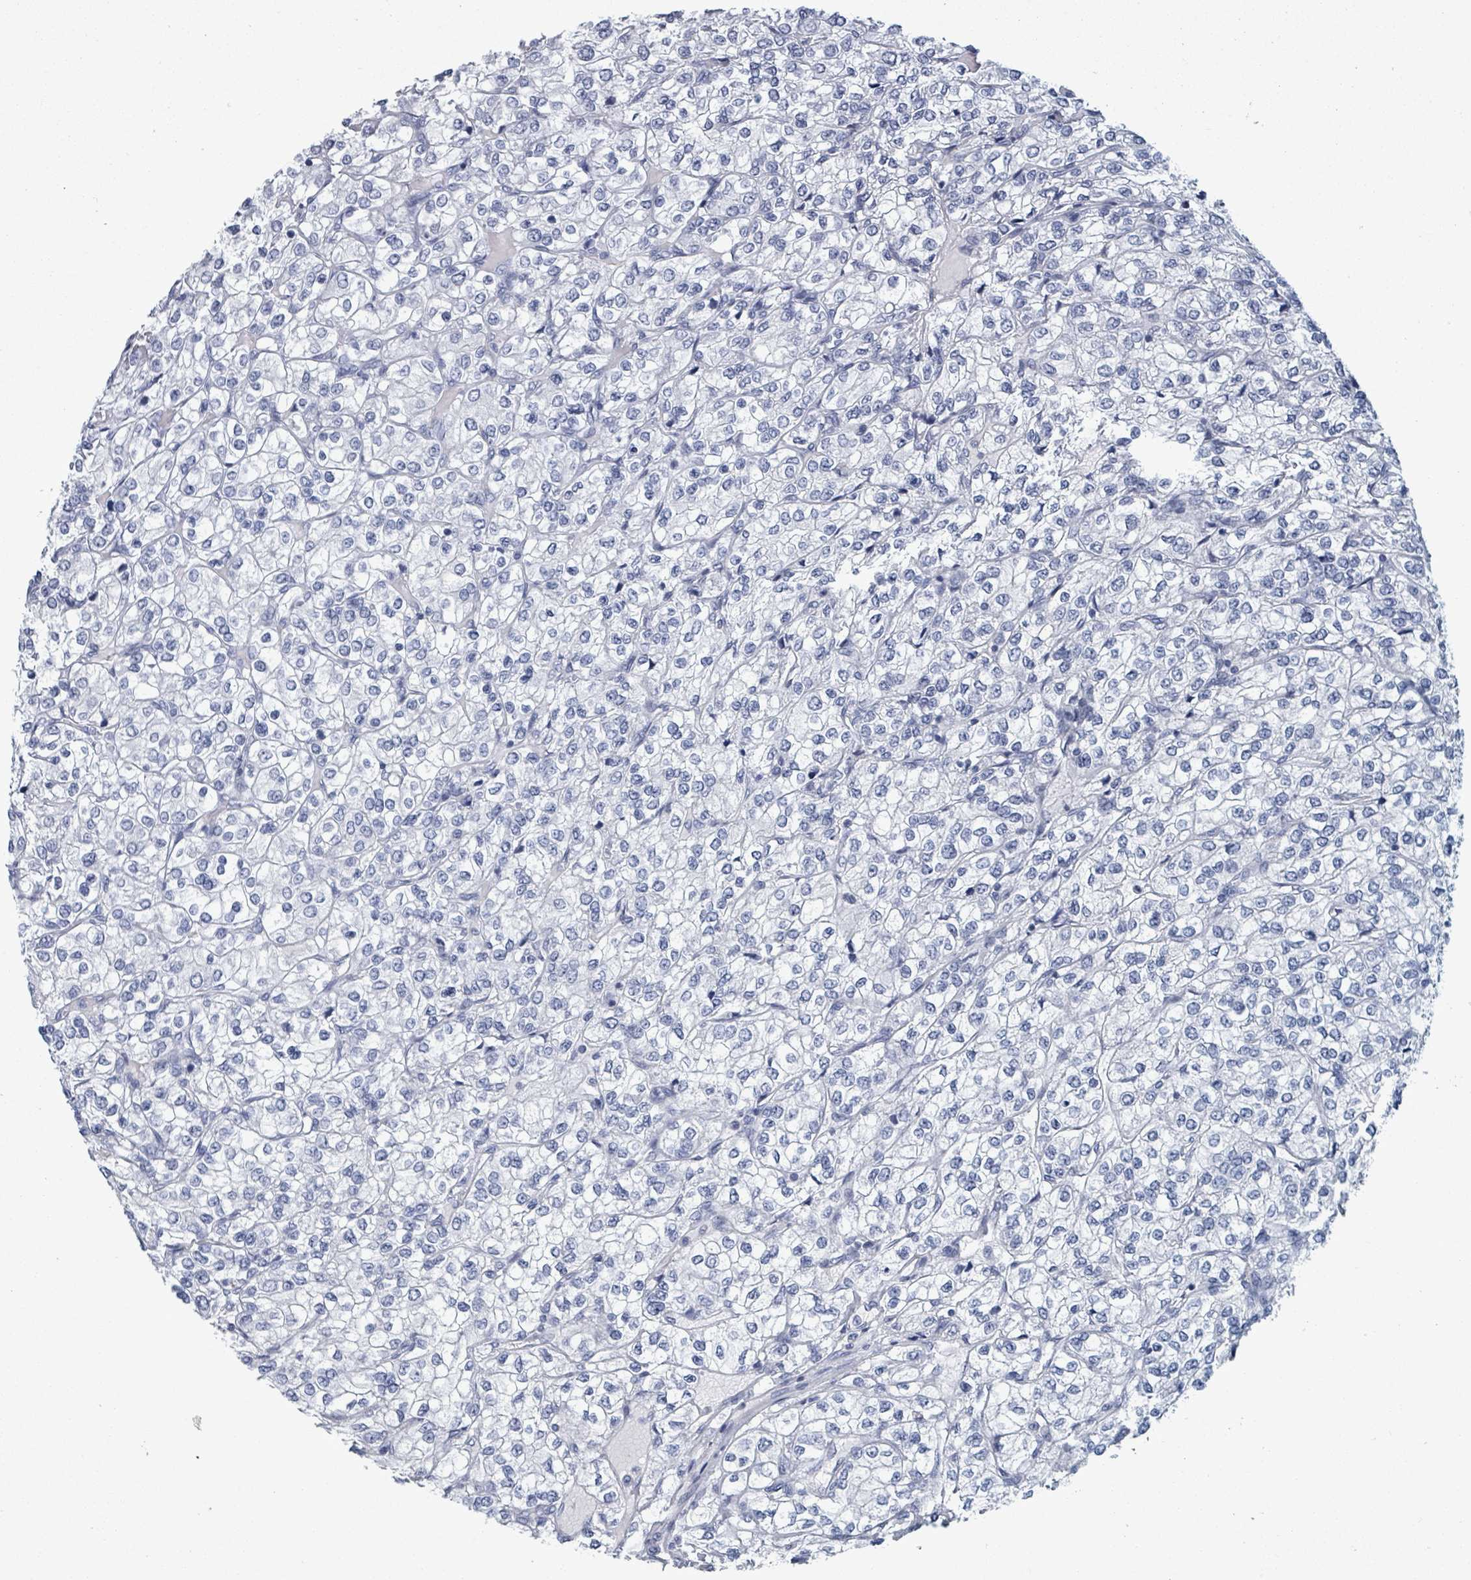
{"staining": {"intensity": "negative", "quantity": "none", "location": "none"}, "tissue": "renal cancer", "cell_type": "Tumor cells", "image_type": "cancer", "snomed": [{"axis": "morphology", "description": "Adenocarcinoma, NOS"}, {"axis": "topography", "description": "Kidney"}], "caption": "IHC photomicrograph of neoplastic tissue: renal adenocarcinoma stained with DAB reveals no significant protein staining in tumor cells.", "gene": "ZNF771", "patient": {"sex": "male", "age": 80}}